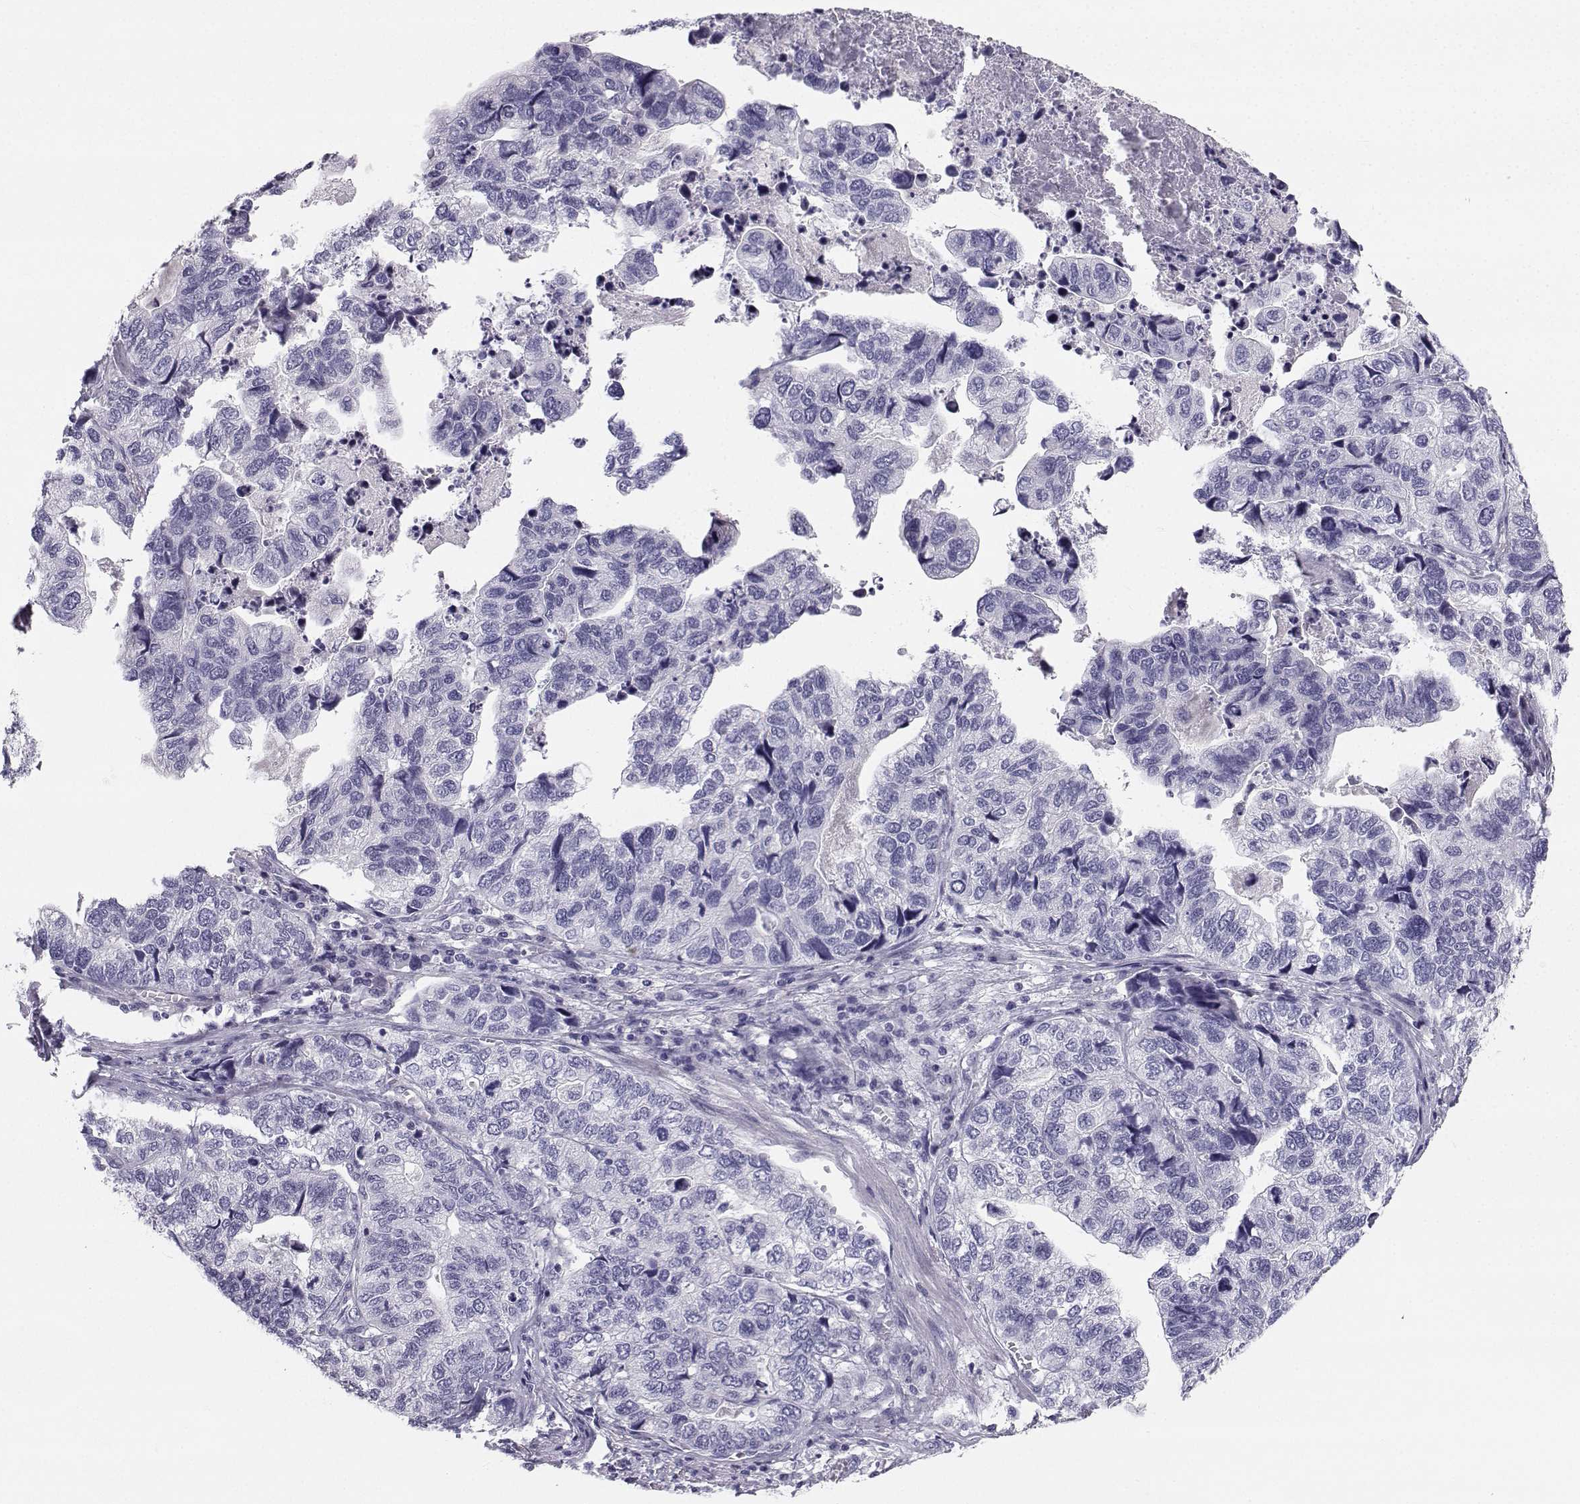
{"staining": {"intensity": "negative", "quantity": "none", "location": "none"}, "tissue": "stomach cancer", "cell_type": "Tumor cells", "image_type": "cancer", "snomed": [{"axis": "morphology", "description": "Adenocarcinoma, NOS"}, {"axis": "topography", "description": "Stomach, upper"}], "caption": "Tumor cells are negative for protein expression in human stomach cancer.", "gene": "SYCE1", "patient": {"sex": "female", "age": 67}}